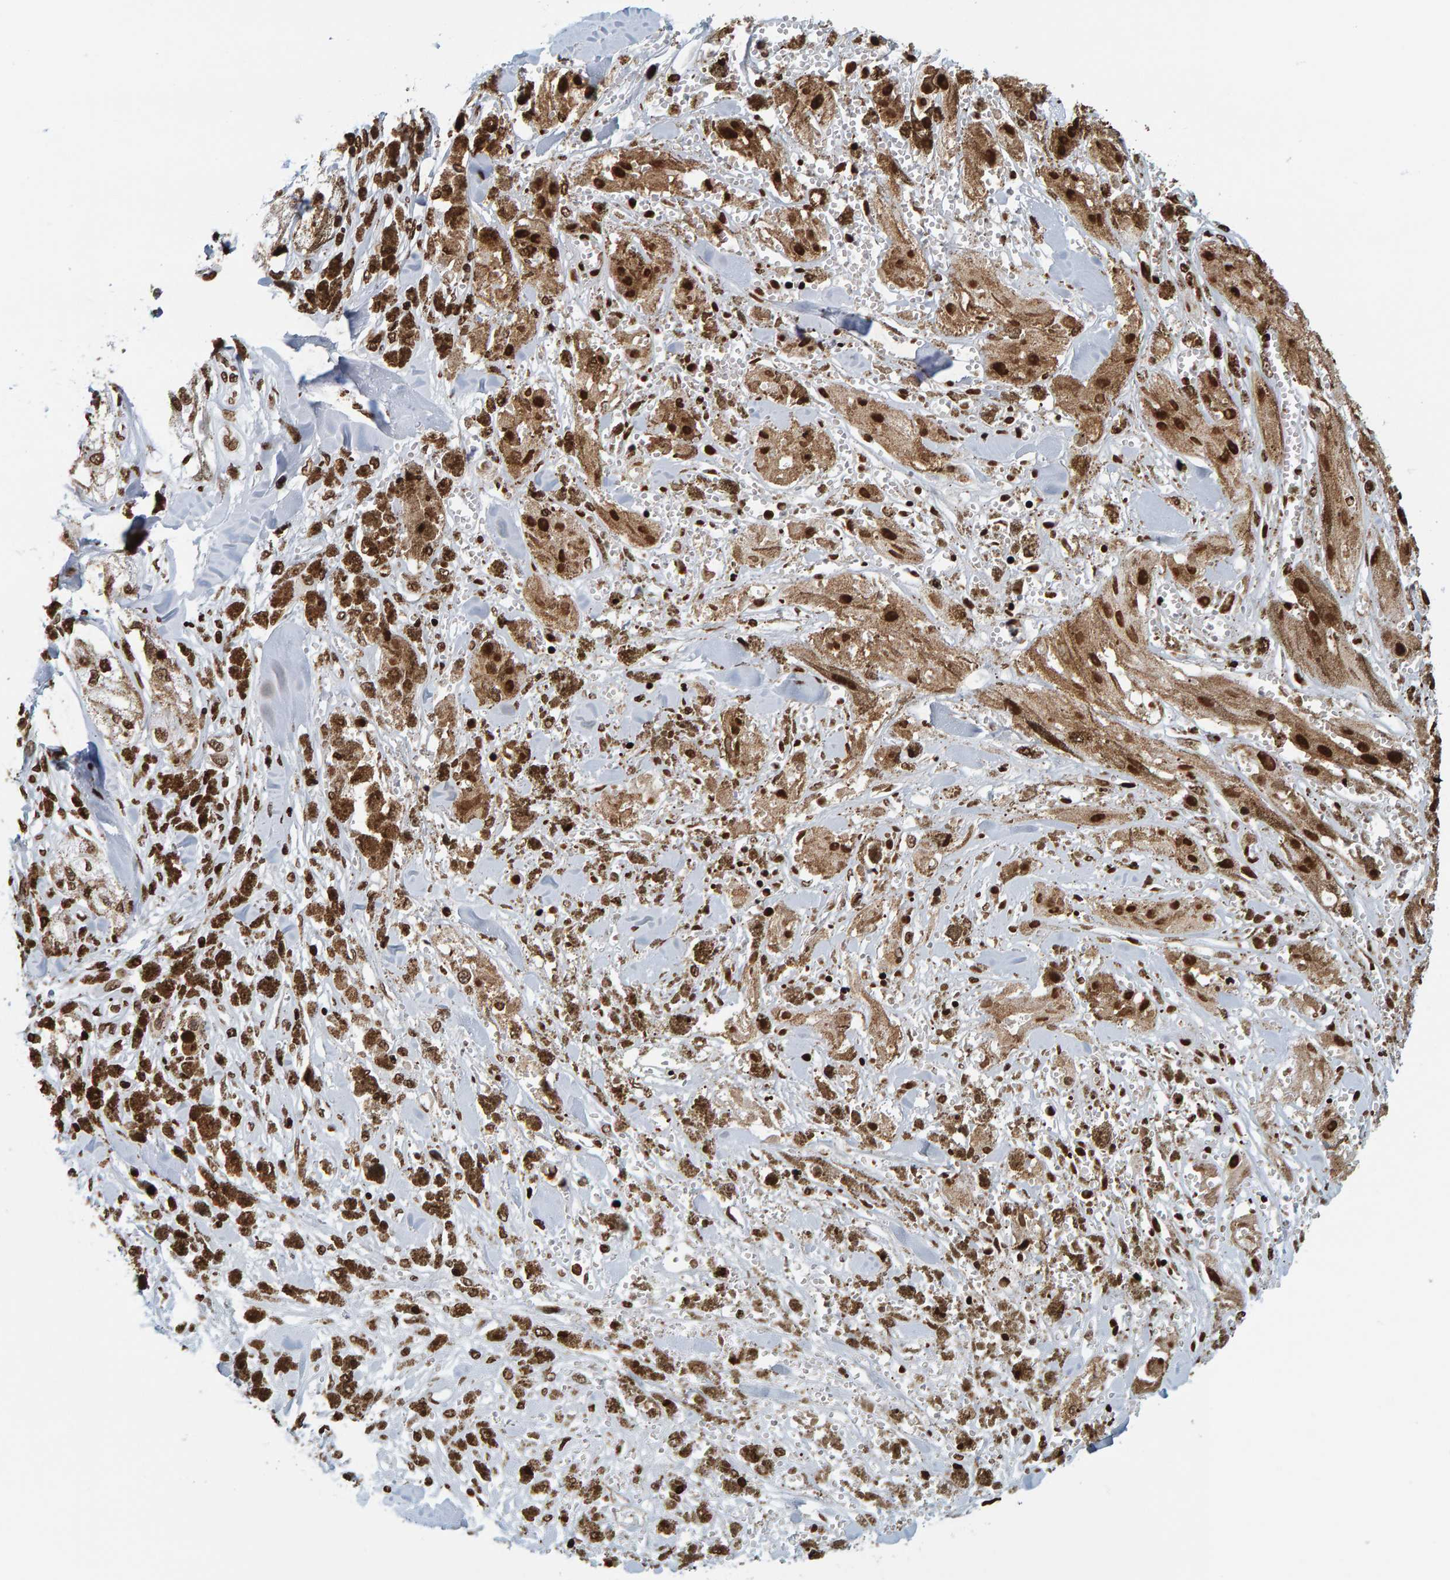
{"staining": {"intensity": "moderate", "quantity": ">75%", "location": "nuclear"}, "tissue": "melanoma", "cell_type": "Tumor cells", "image_type": "cancer", "snomed": [{"axis": "morphology", "description": "Malignant melanoma, NOS"}, {"axis": "topography", "description": "Skin"}], "caption": "A brown stain shows moderate nuclear expression of a protein in melanoma tumor cells.", "gene": "BRF2", "patient": {"sex": "male", "age": 88}}